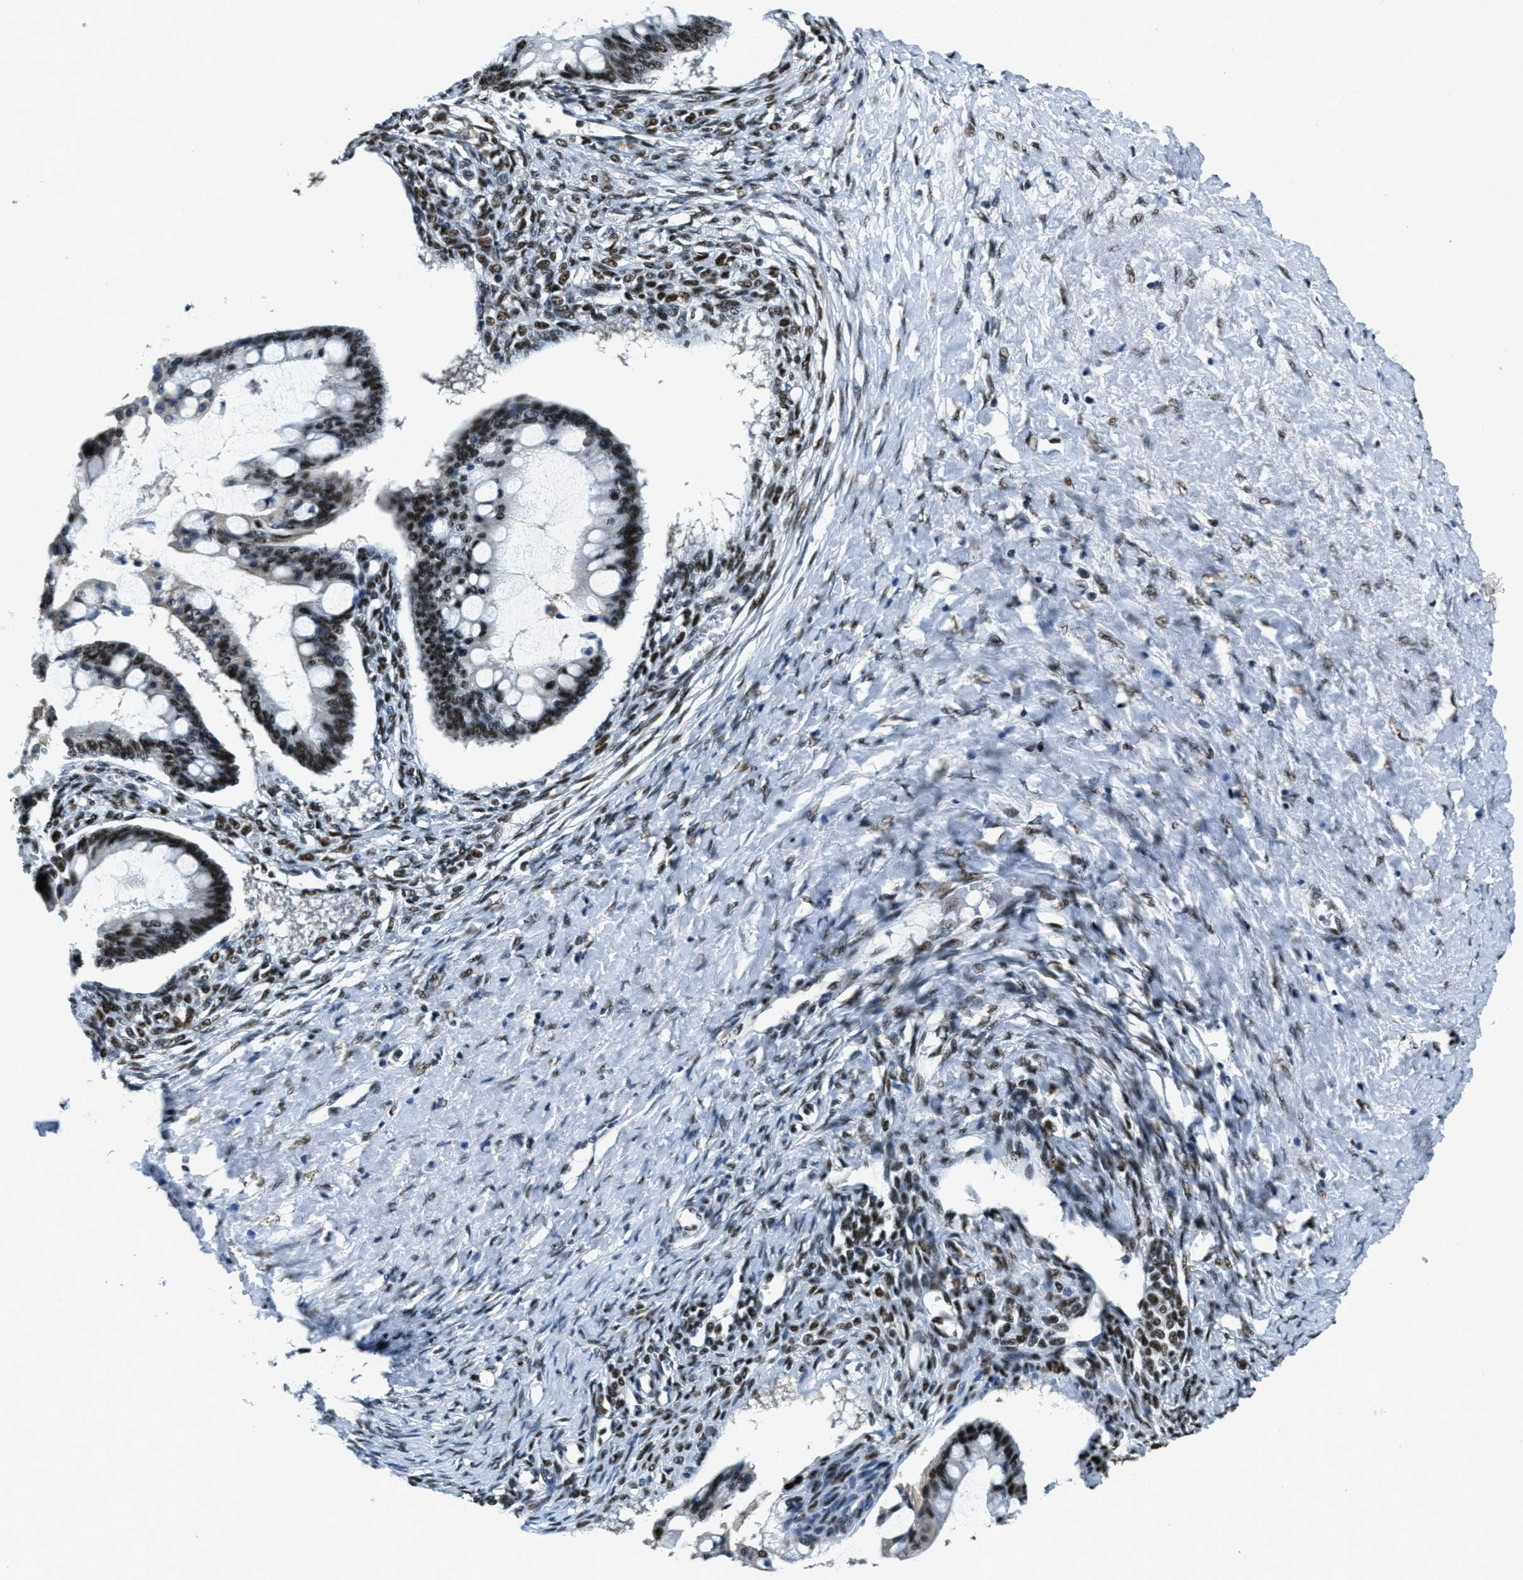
{"staining": {"intensity": "strong", "quantity": "25%-75%", "location": "nuclear"}, "tissue": "ovarian cancer", "cell_type": "Tumor cells", "image_type": "cancer", "snomed": [{"axis": "morphology", "description": "Cystadenocarcinoma, mucinous, NOS"}, {"axis": "topography", "description": "Ovary"}], "caption": "IHC image of neoplastic tissue: ovarian mucinous cystadenocarcinoma stained using immunohistochemistry (IHC) displays high levels of strong protein expression localized specifically in the nuclear of tumor cells, appearing as a nuclear brown color.", "gene": "SSB", "patient": {"sex": "female", "age": 73}}